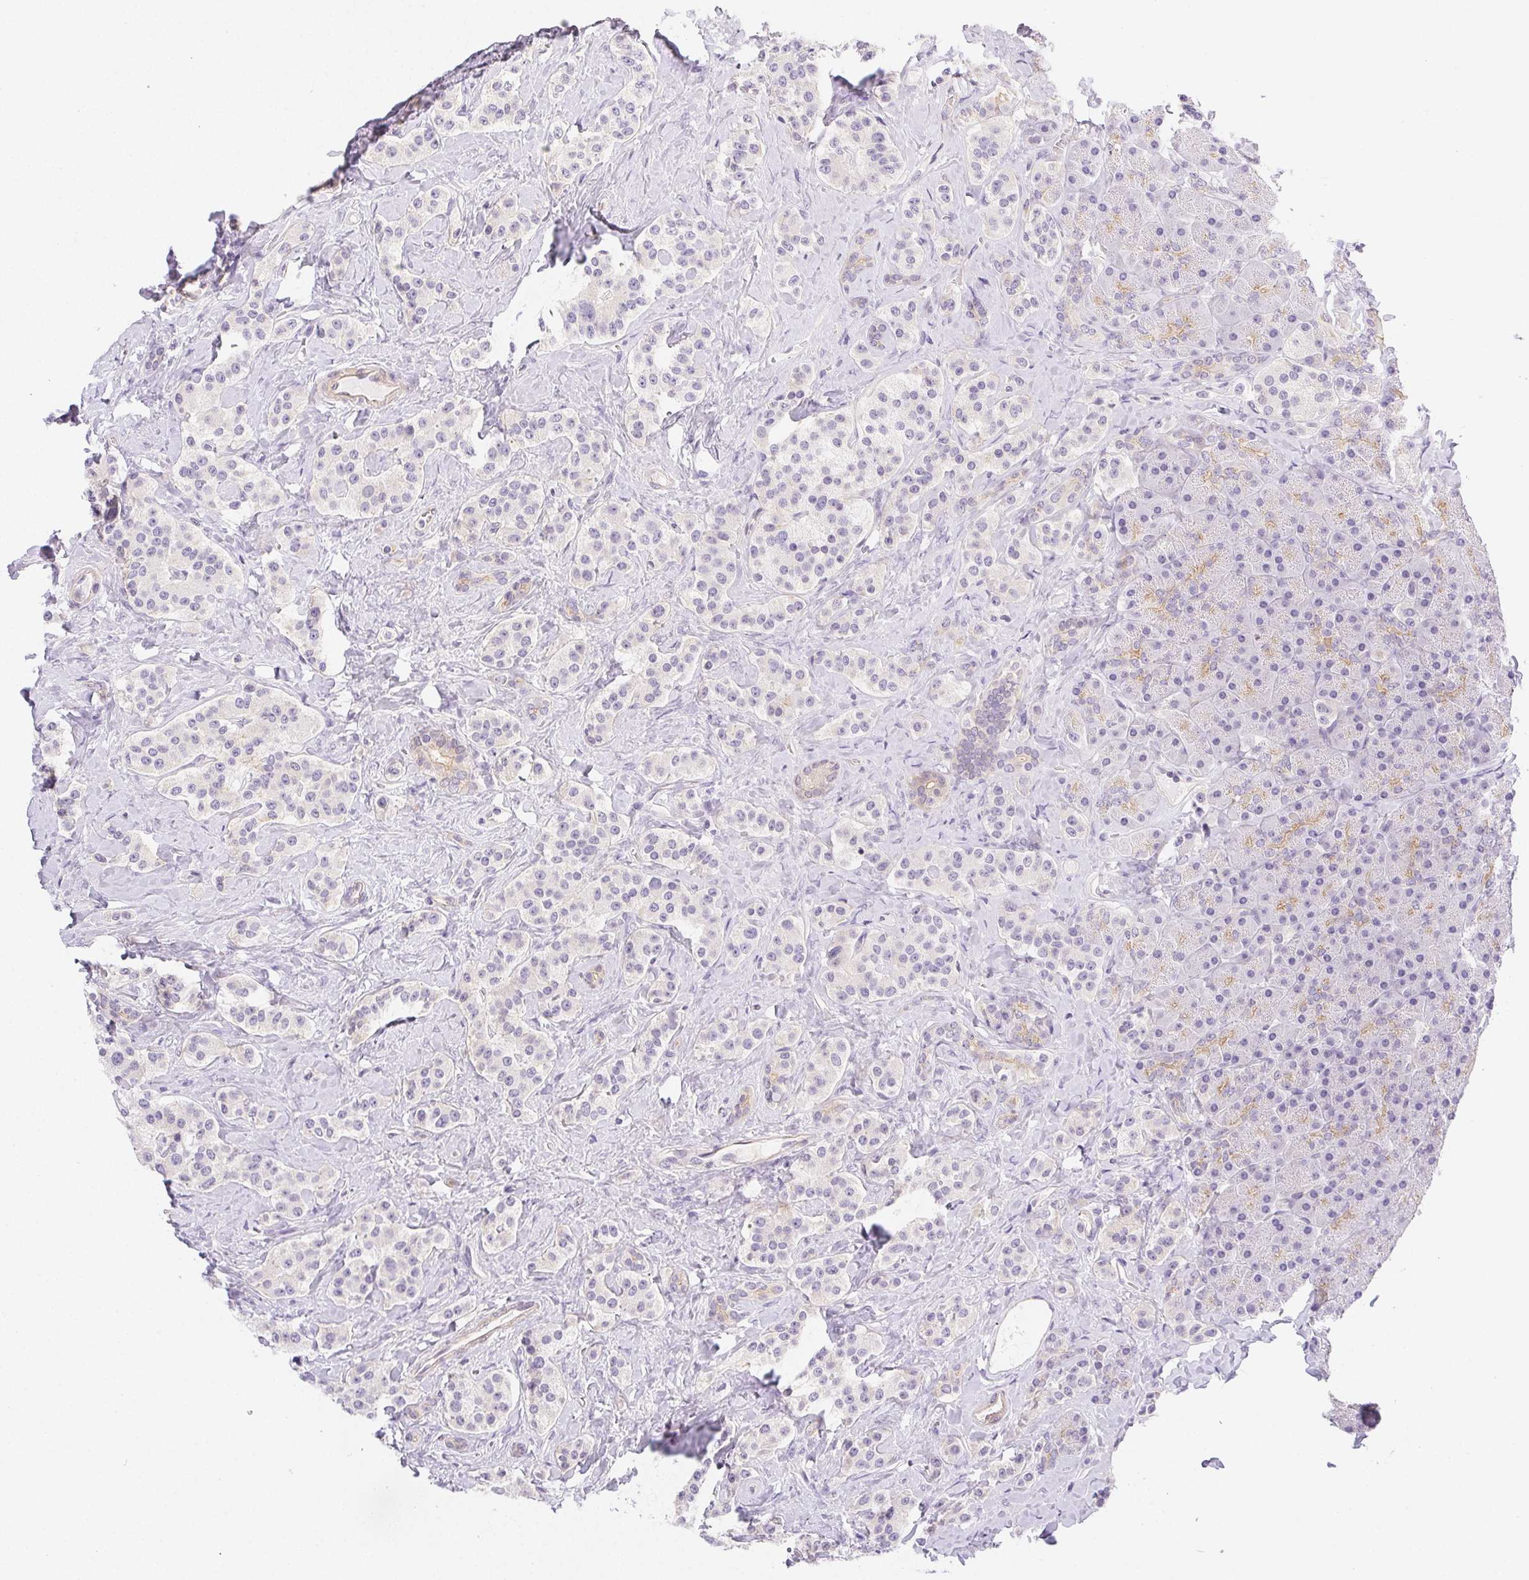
{"staining": {"intensity": "negative", "quantity": "none", "location": "none"}, "tissue": "carcinoid", "cell_type": "Tumor cells", "image_type": "cancer", "snomed": [{"axis": "morphology", "description": "Normal tissue, NOS"}, {"axis": "morphology", "description": "Carcinoid, malignant, NOS"}, {"axis": "topography", "description": "Pancreas"}], "caption": "Micrograph shows no significant protein positivity in tumor cells of carcinoid.", "gene": "CSN1S1", "patient": {"sex": "male", "age": 36}}